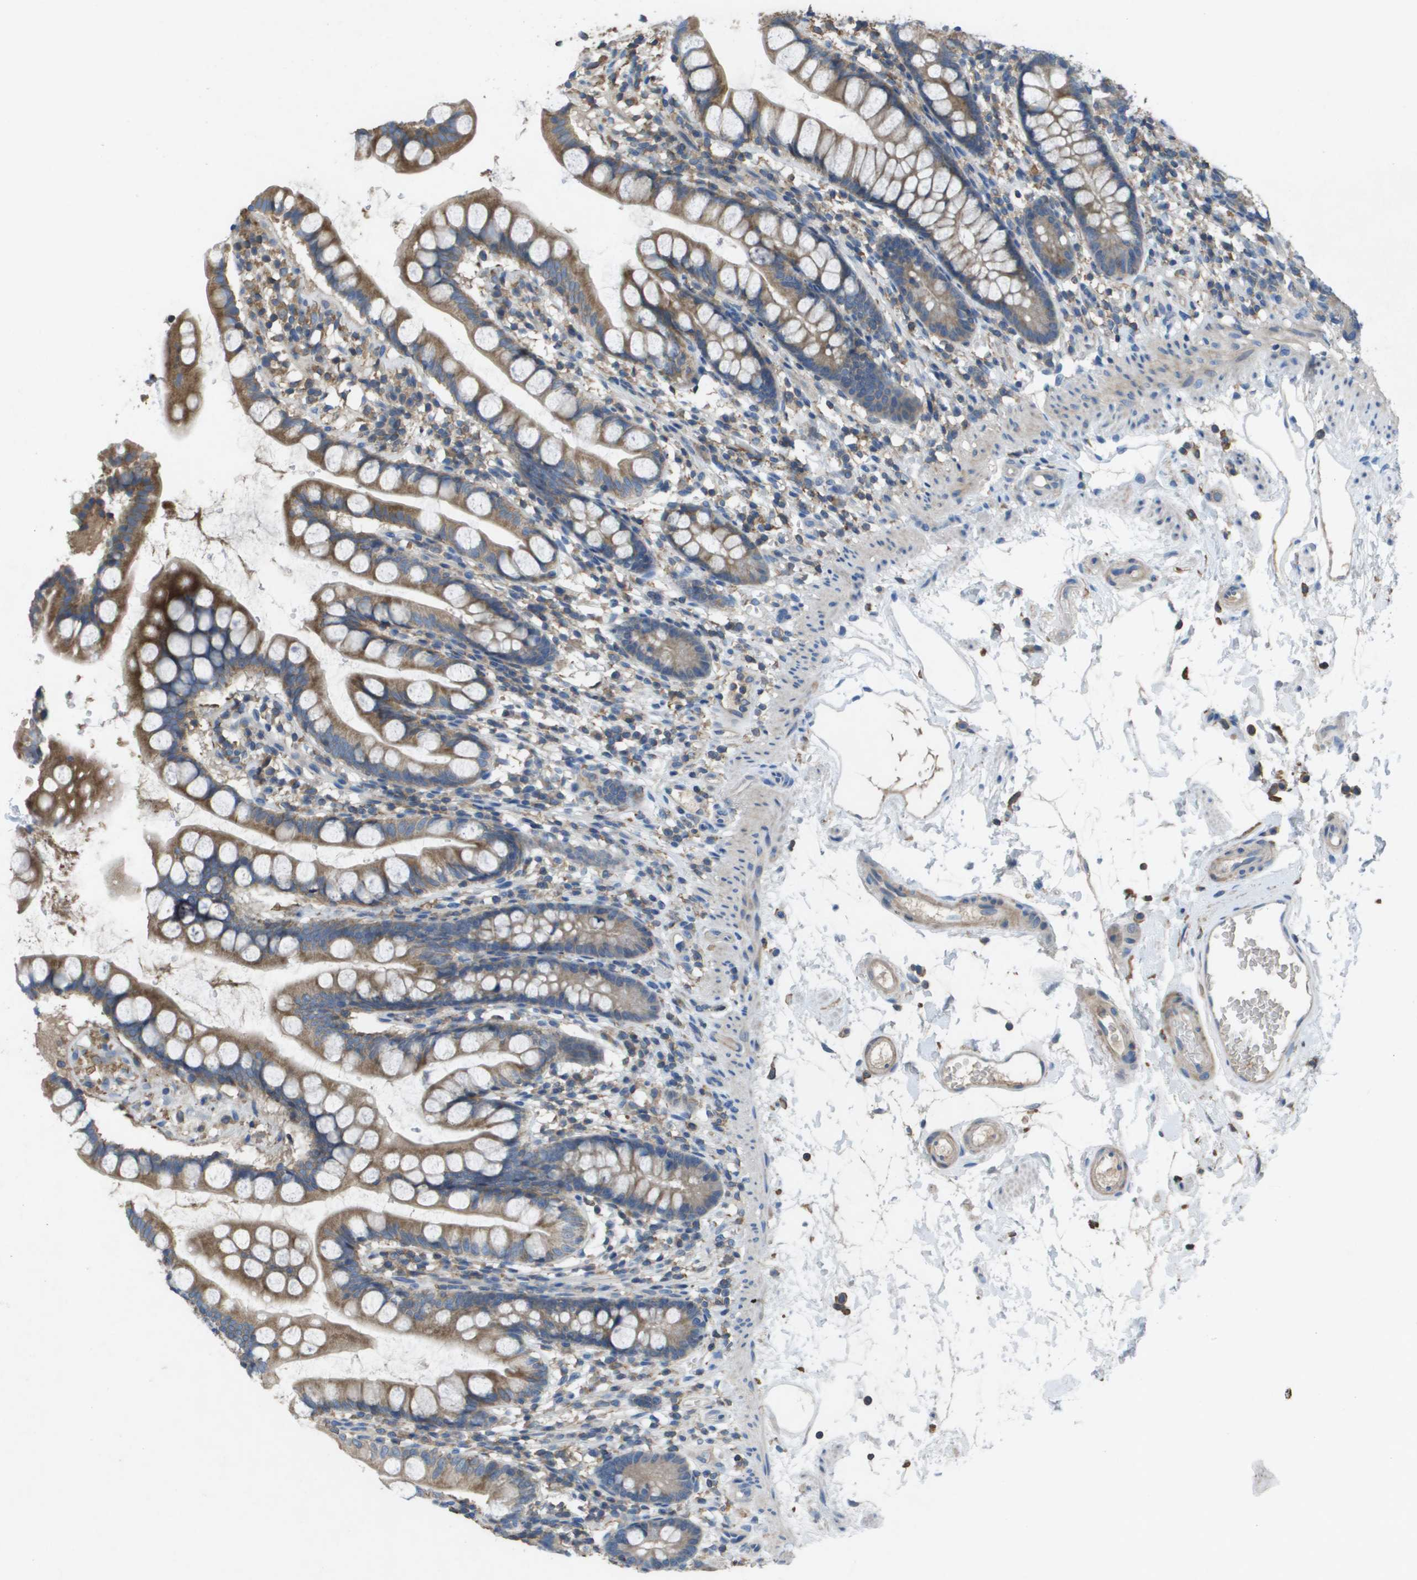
{"staining": {"intensity": "moderate", "quantity": ">75%", "location": "cytoplasmic/membranous"}, "tissue": "small intestine", "cell_type": "Glandular cells", "image_type": "normal", "snomed": [{"axis": "morphology", "description": "Normal tissue, NOS"}, {"axis": "topography", "description": "Small intestine"}], "caption": "The immunohistochemical stain shows moderate cytoplasmic/membranous positivity in glandular cells of benign small intestine. (Brightfield microscopy of DAB IHC at high magnification).", "gene": "CLCA4", "patient": {"sex": "female", "age": 84}}